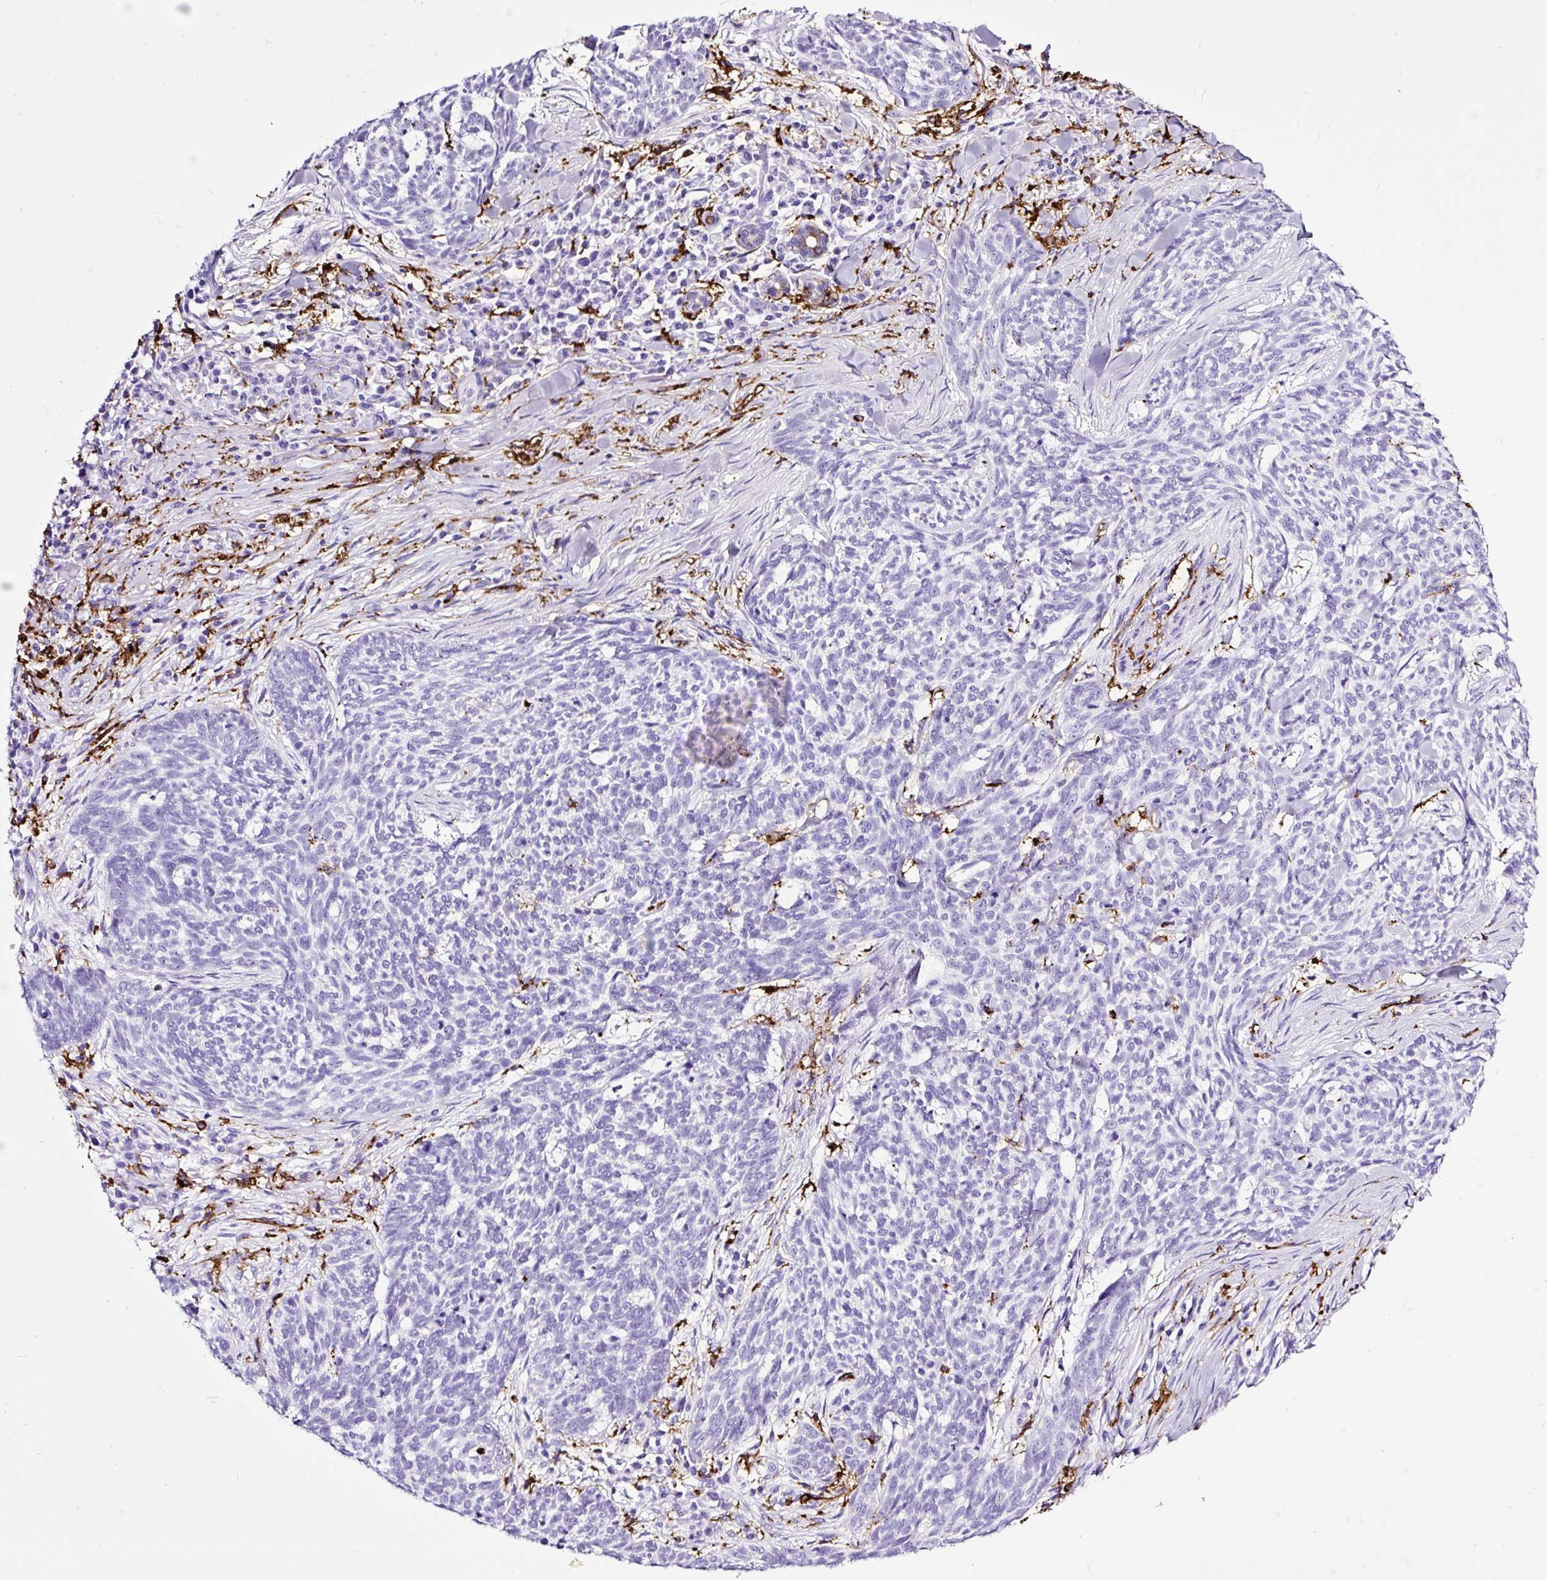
{"staining": {"intensity": "negative", "quantity": "none", "location": "none"}, "tissue": "skin cancer", "cell_type": "Tumor cells", "image_type": "cancer", "snomed": [{"axis": "morphology", "description": "Basal cell carcinoma"}, {"axis": "topography", "description": "Skin"}], "caption": "A high-resolution photomicrograph shows immunohistochemistry staining of skin cancer (basal cell carcinoma), which exhibits no significant positivity in tumor cells.", "gene": "HLA-DRA", "patient": {"sex": "female", "age": 93}}